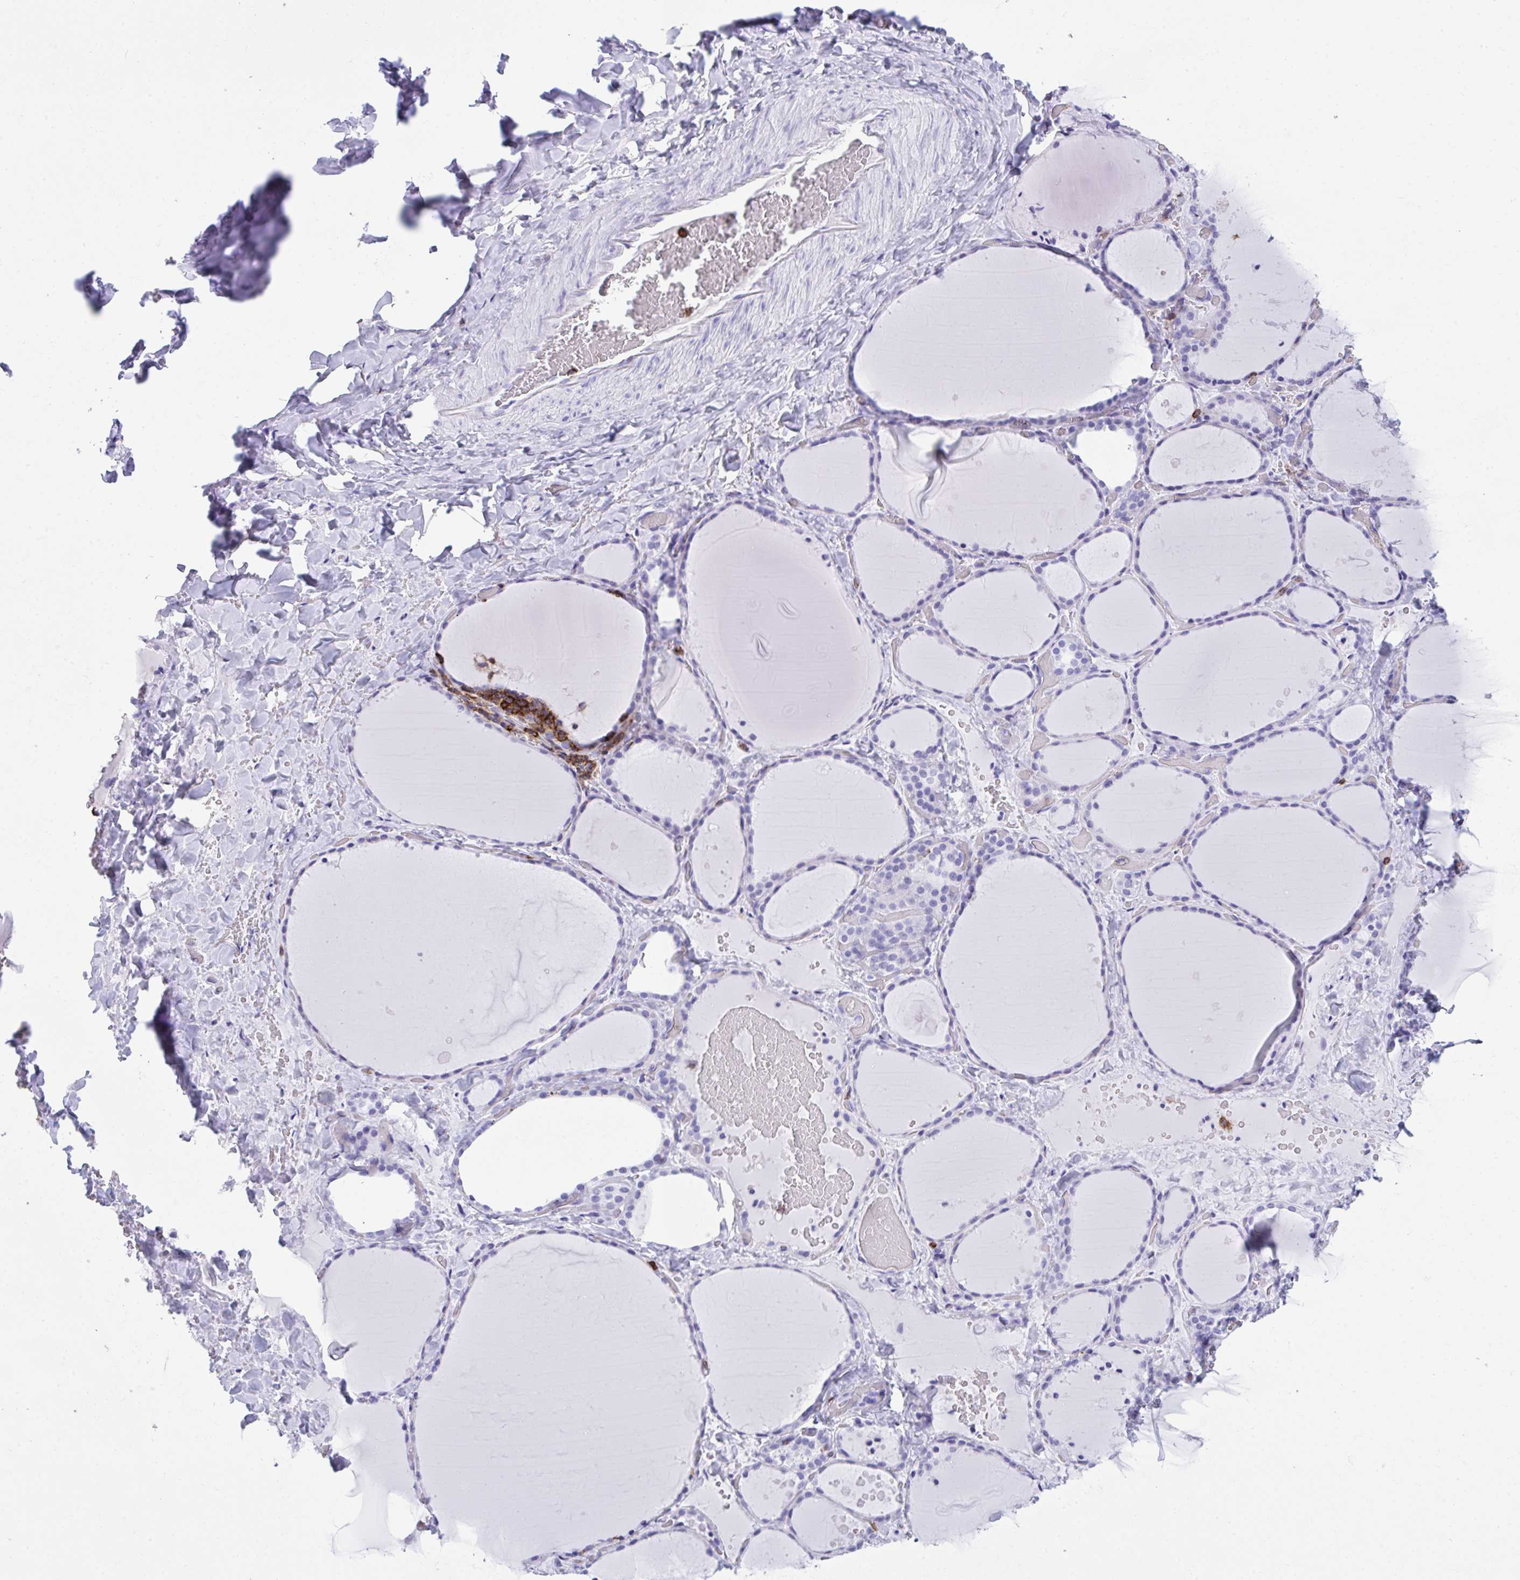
{"staining": {"intensity": "moderate", "quantity": "<25%", "location": "cytoplasmic/membranous"}, "tissue": "thyroid gland", "cell_type": "Glandular cells", "image_type": "normal", "snomed": [{"axis": "morphology", "description": "Normal tissue, NOS"}, {"axis": "topography", "description": "Thyroid gland"}], "caption": "Protein expression analysis of benign human thyroid gland reveals moderate cytoplasmic/membranous staining in approximately <25% of glandular cells. (DAB (3,3'-diaminobenzidine) IHC with brightfield microscopy, high magnification).", "gene": "SPN", "patient": {"sex": "female", "age": 36}}